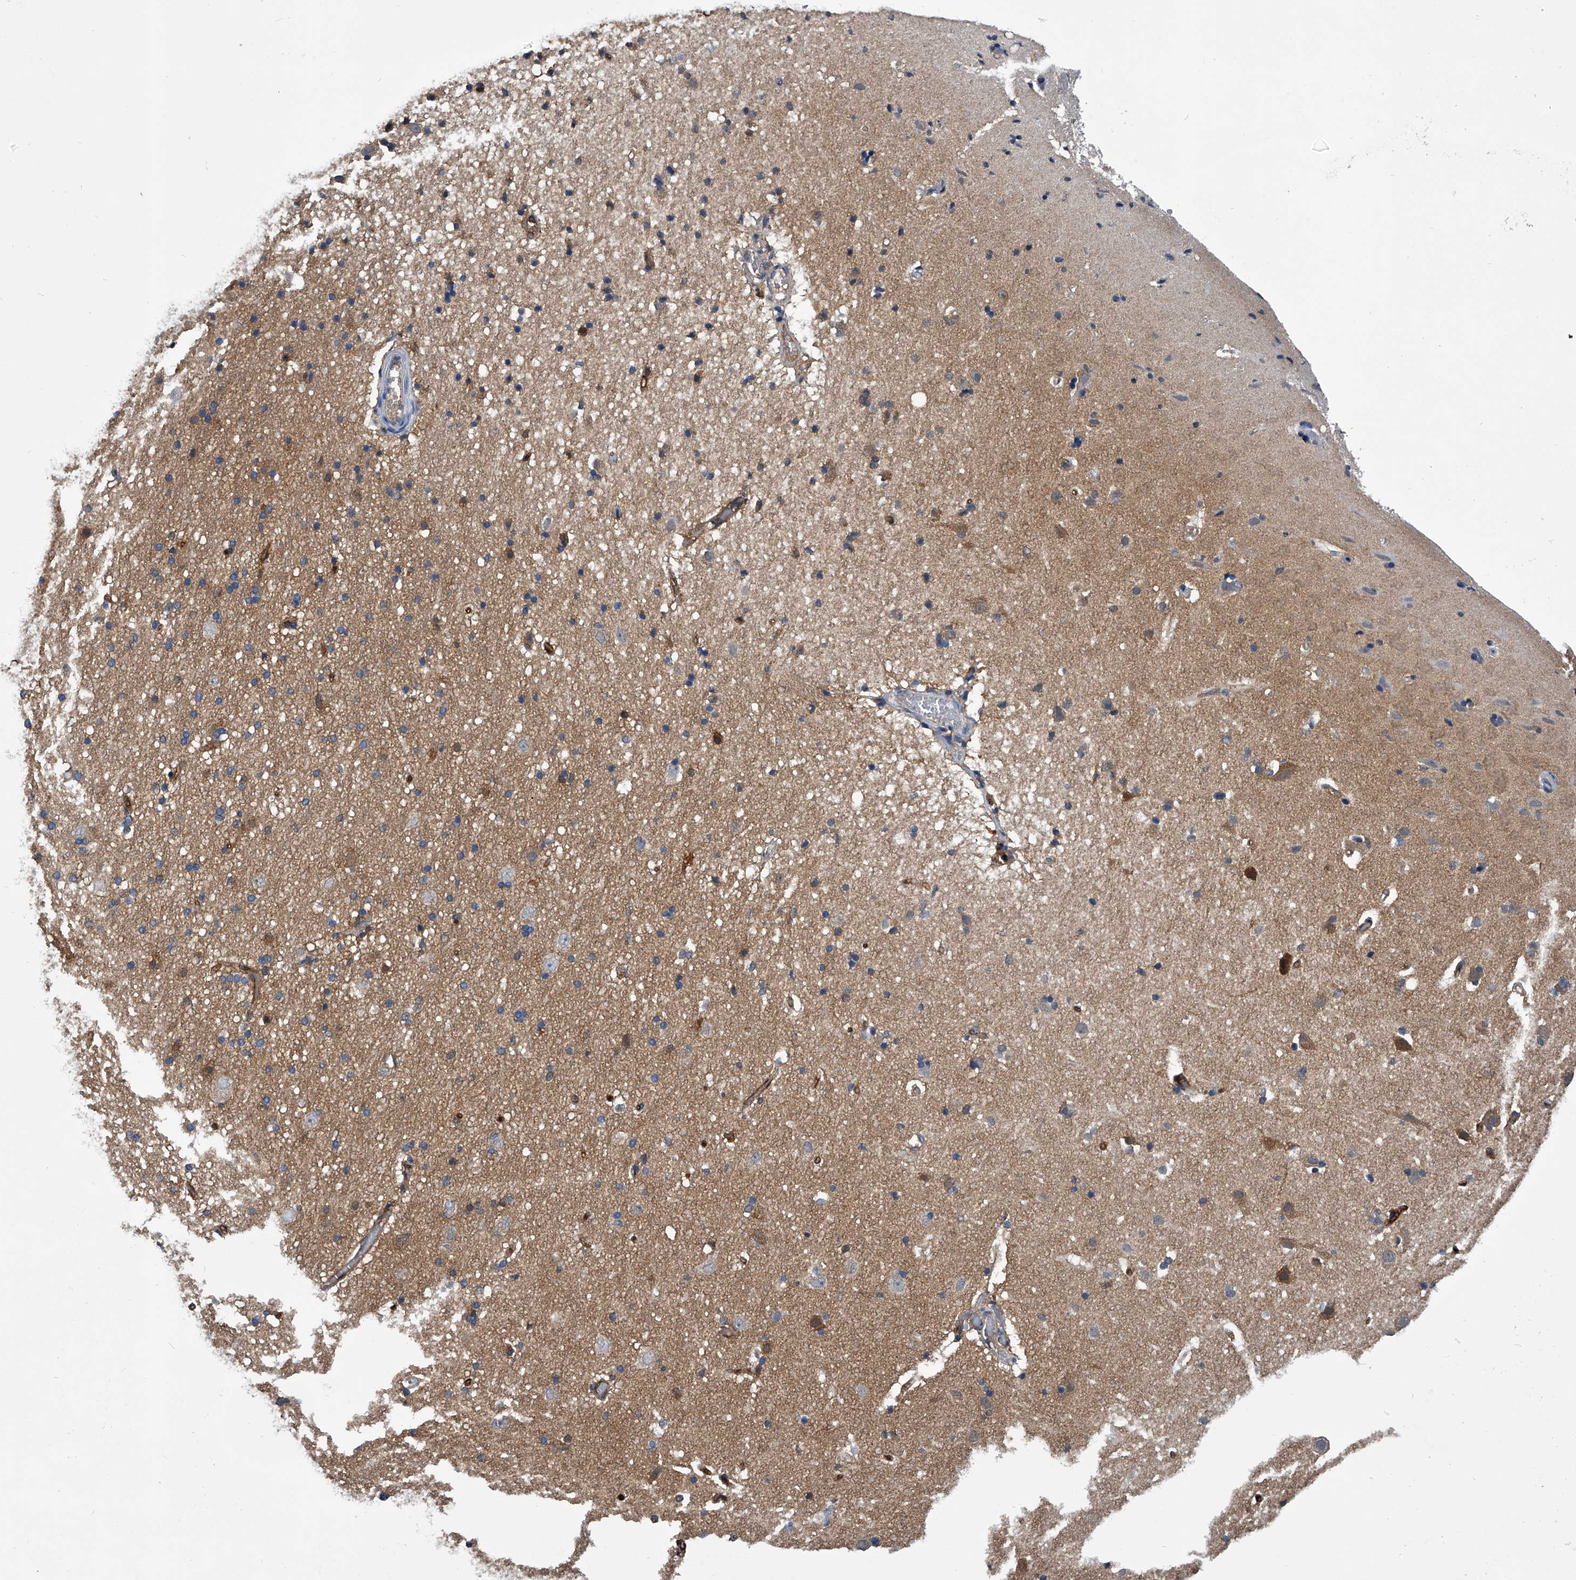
{"staining": {"intensity": "moderate", "quantity": ">75%", "location": "cytoplasmic/membranous"}, "tissue": "cerebral cortex", "cell_type": "Endothelial cells", "image_type": "normal", "snomed": [{"axis": "morphology", "description": "Normal tissue, NOS"}, {"axis": "topography", "description": "Cerebral cortex"}], "caption": "Protein positivity by immunohistochemistry (IHC) reveals moderate cytoplasmic/membranous staining in about >75% of endothelial cells in benign cerebral cortex. (Brightfield microscopy of DAB IHC at high magnification).", "gene": "PDXK", "patient": {"sex": "male", "age": 34}}